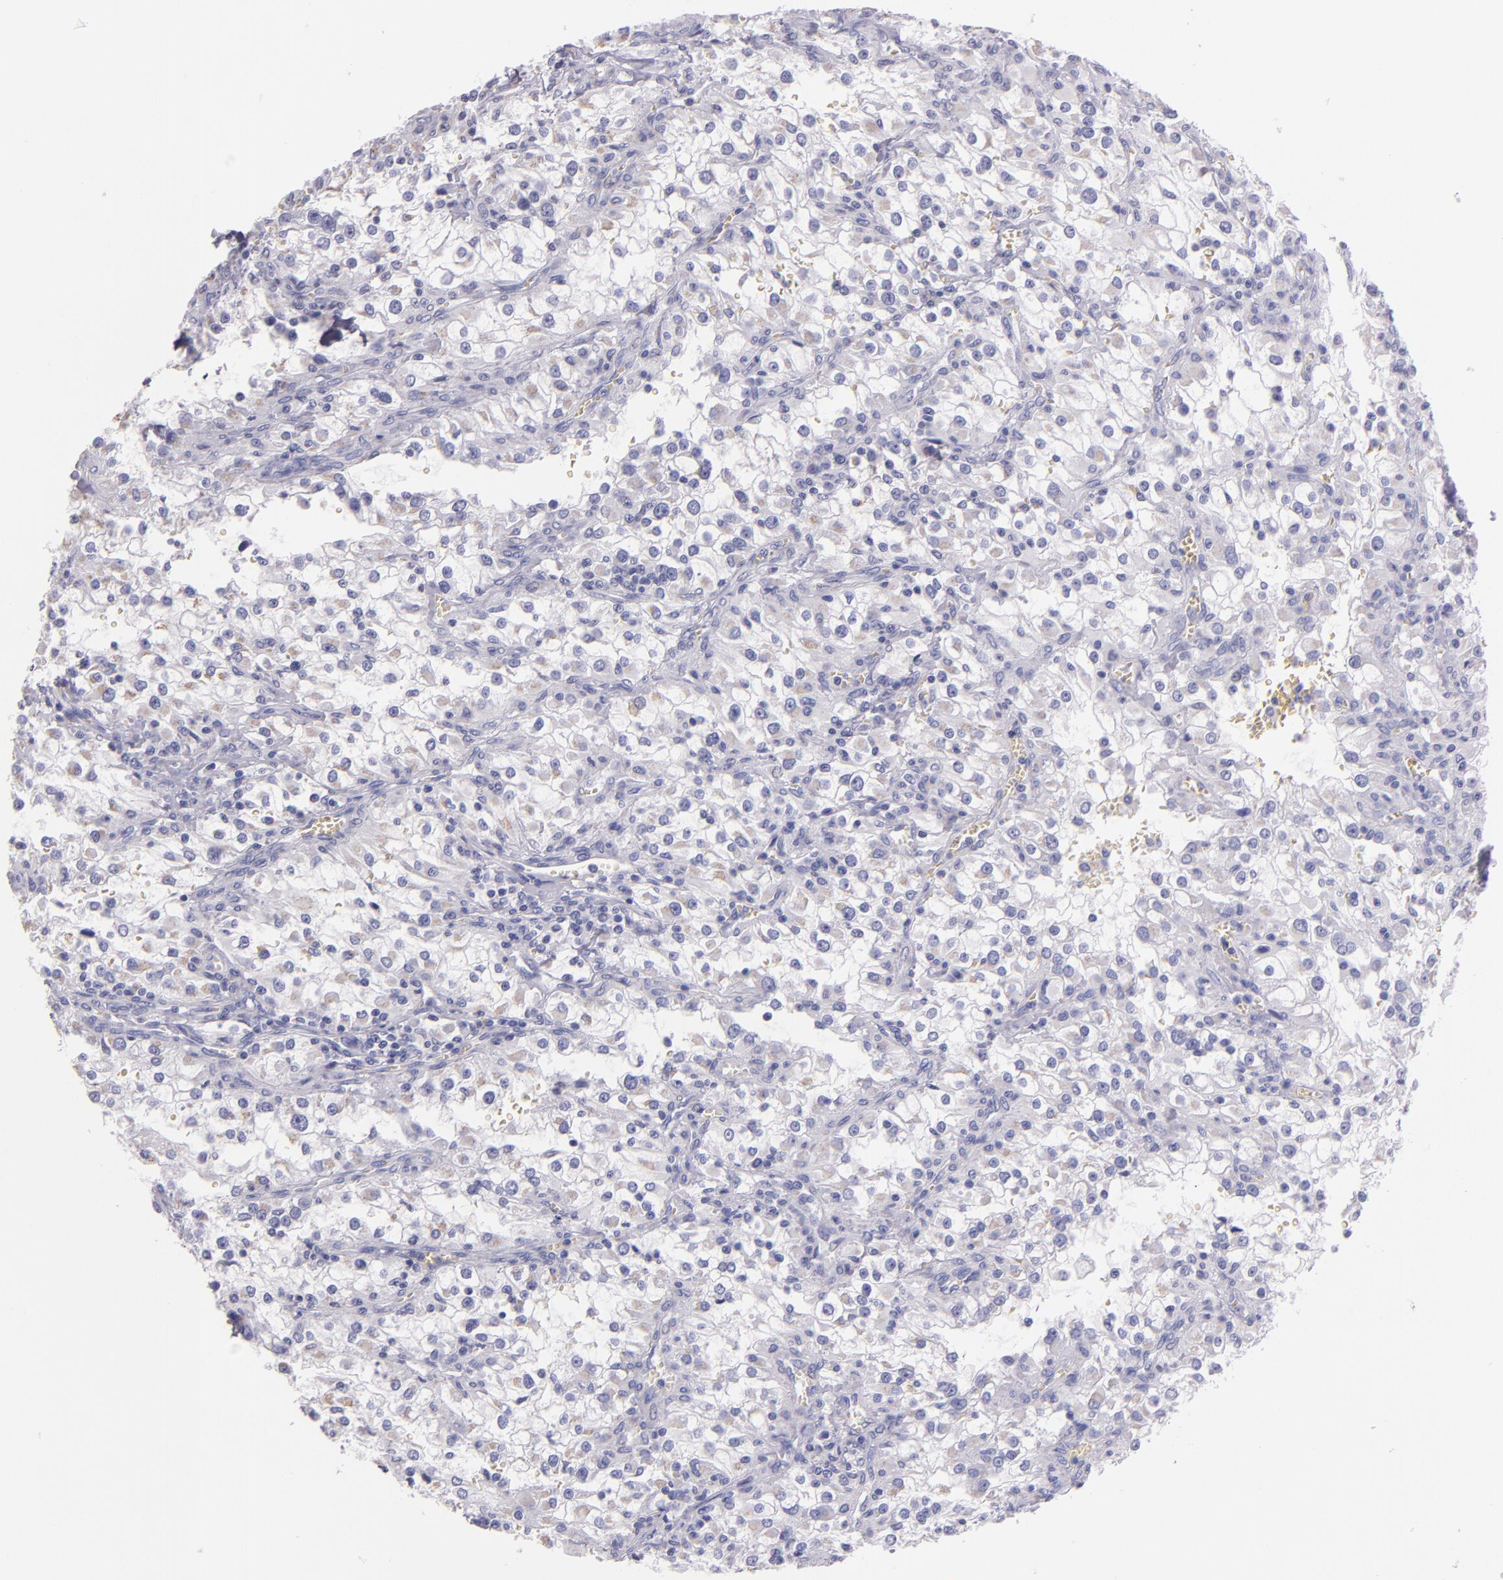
{"staining": {"intensity": "negative", "quantity": "none", "location": "none"}, "tissue": "renal cancer", "cell_type": "Tumor cells", "image_type": "cancer", "snomed": [{"axis": "morphology", "description": "Adenocarcinoma, NOS"}, {"axis": "topography", "description": "Kidney"}], "caption": "Immunohistochemical staining of human renal cancer shows no significant positivity in tumor cells.", "gene": "MUC5AC", "patient": {"sex": "female", "age": 52}}